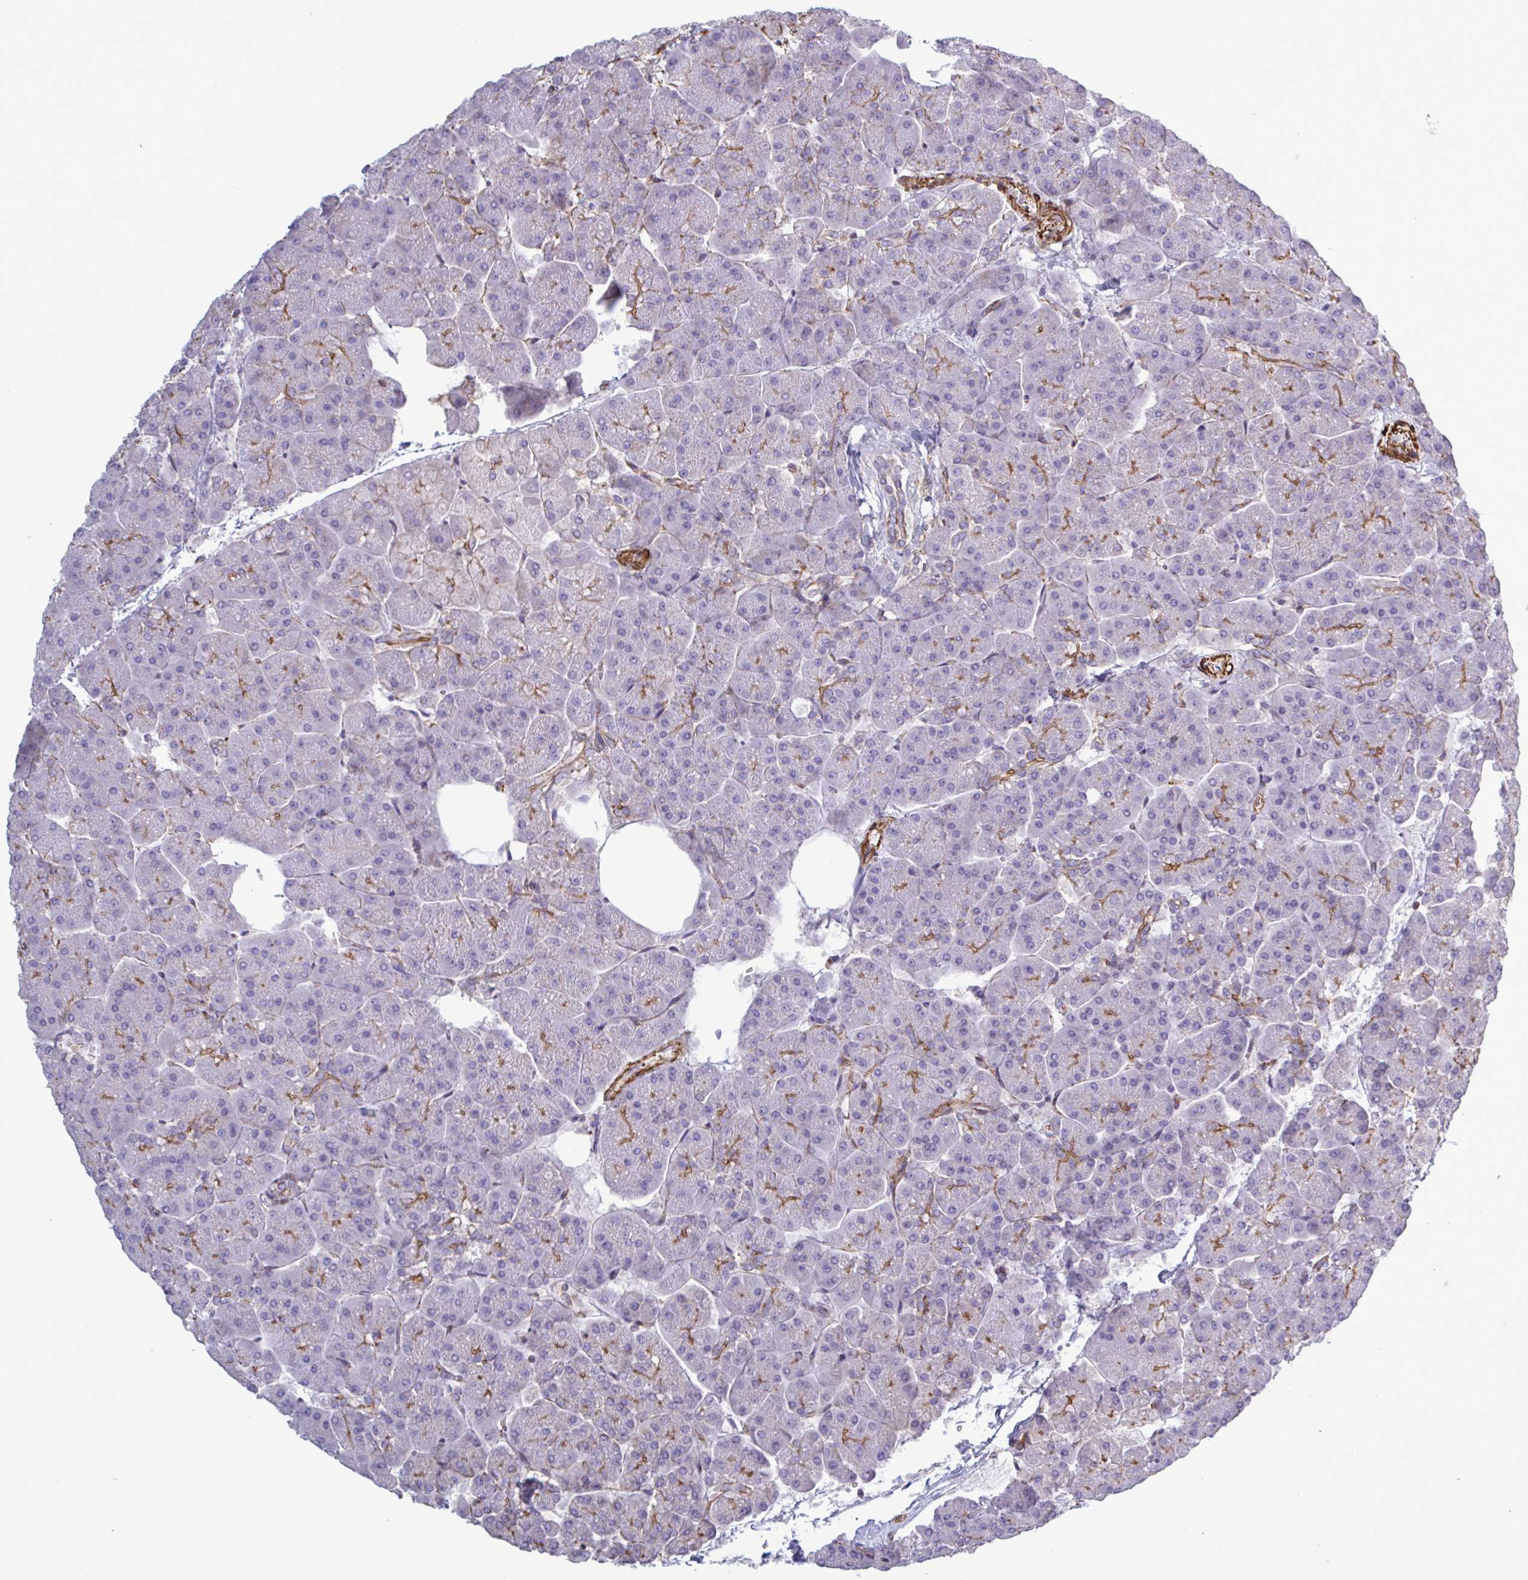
{"staining": {"intensity": "moderate", "quantity": "<25%", "location": "cytoplasmic/membranous"}, "tissue": "pancreas", "cell_type": "Exocrine glandular cells", "image_type": "normal", "snomed": [{"axis": "morphology", "description": "Normal tissue, NOS"}, {"axis": "topography", "description": "Pancreas"}, {"axis": "topography", "description": "Peripheral nerve tissue"}], "caption": "Exocrine glandular cells display low levels of moderate cytoplasmic/membranous positivity in approximately <25% of cells in unremarkable pancreas.", "gene": "SHISA7", "patient": {"sex": "male", "age": 54}}